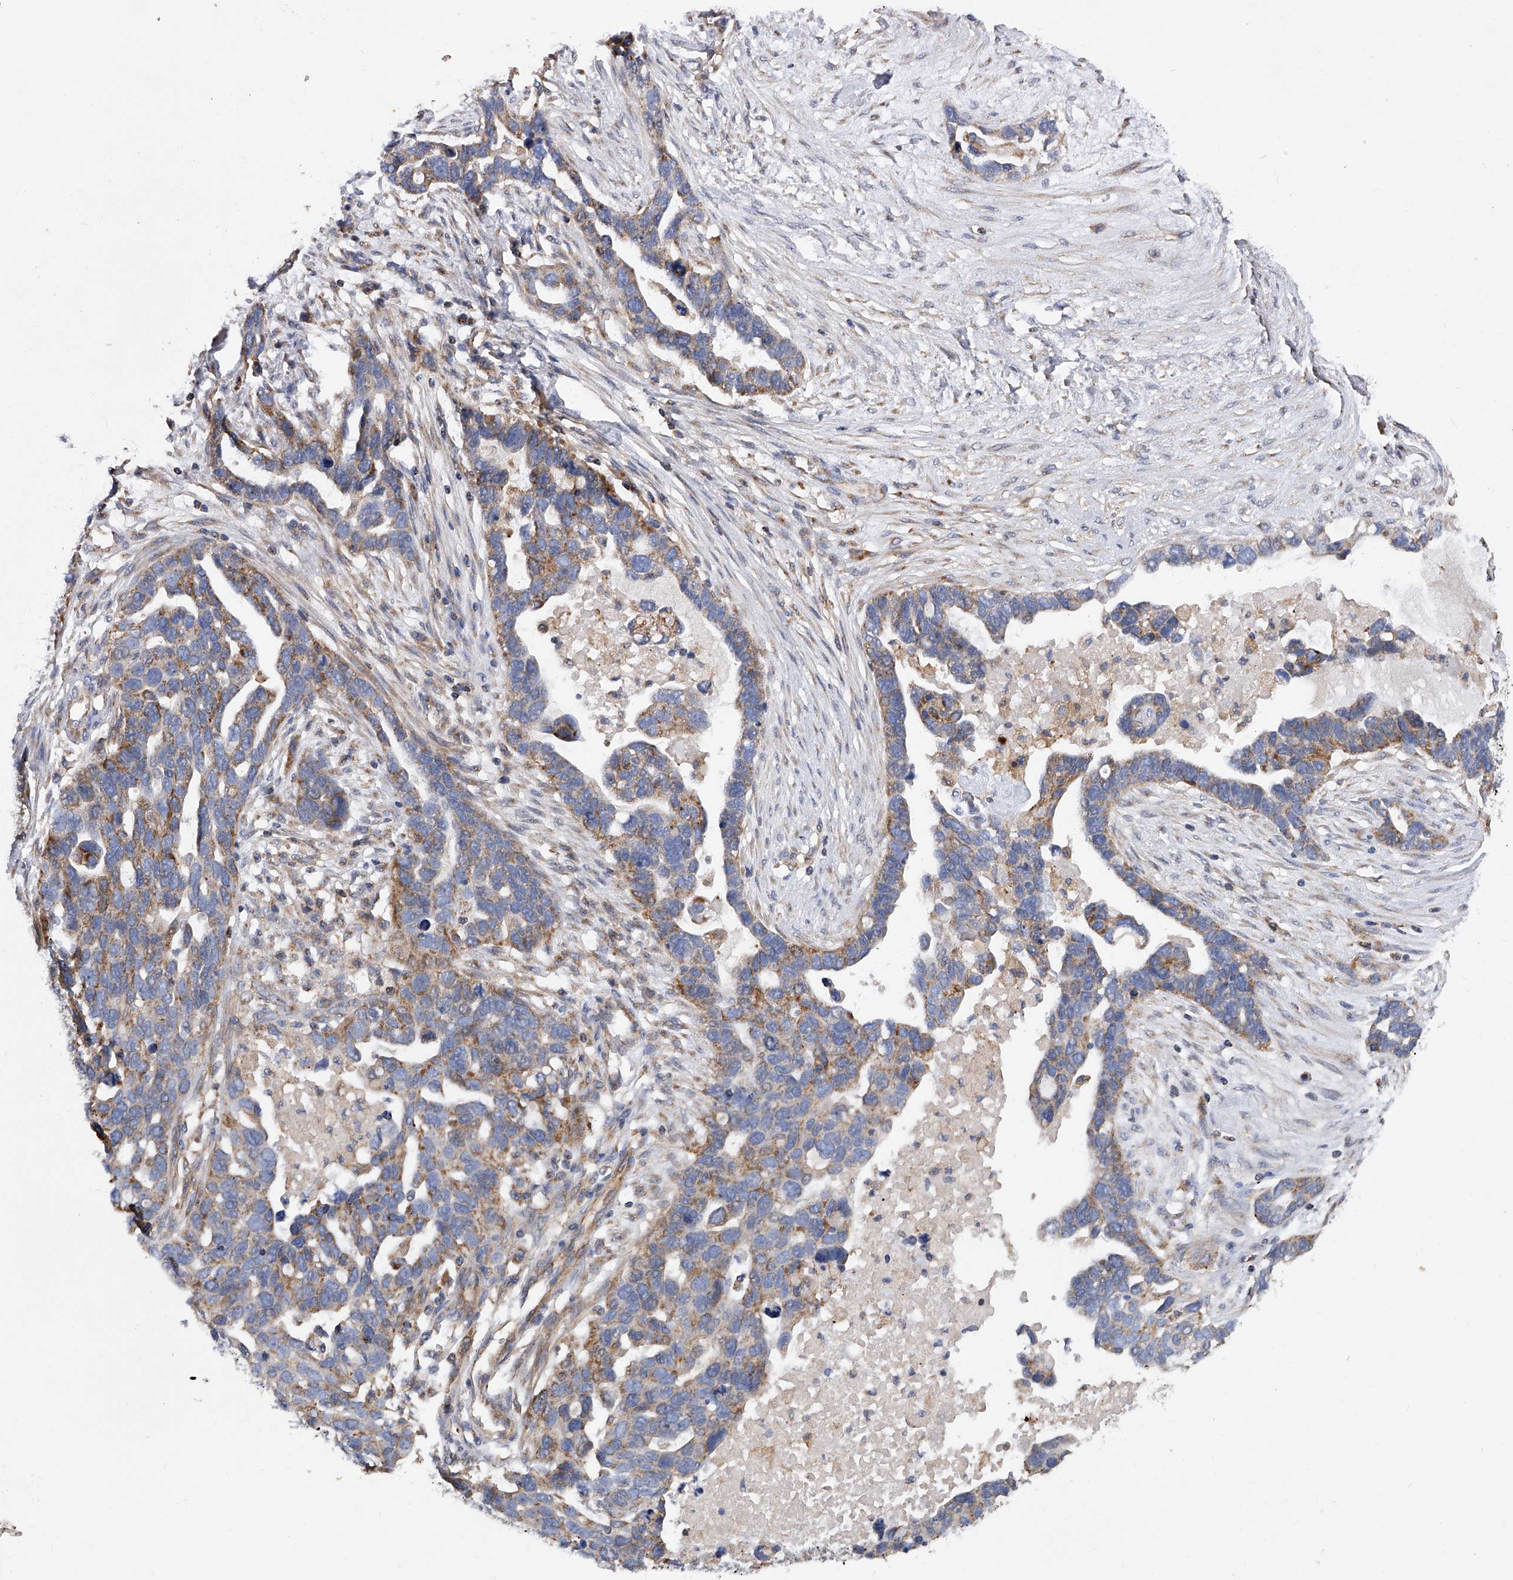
{"staining": {"intensity": "moderate", "quantity": ">75%", "location": "cytoplasmic/membranous"}, "tissue": "ovarian cancer", "cell_type": "Tumor cells", "image_type": "cancer", "snomed": [{"axis": "morphology", "description": "Cystadenocarcinoma, serous, NOS"}, {"axis": "topography", "description": "Ovary"}], "caption": "A medium amount of moderate cytoplasmic/membranous expression is appreciated in about >75% of tumor cells in serous cystadenocarcinoma (ovarian) tissue.", "gene": "PDSS2", "patient": {"sex": "female", "age": 54}}